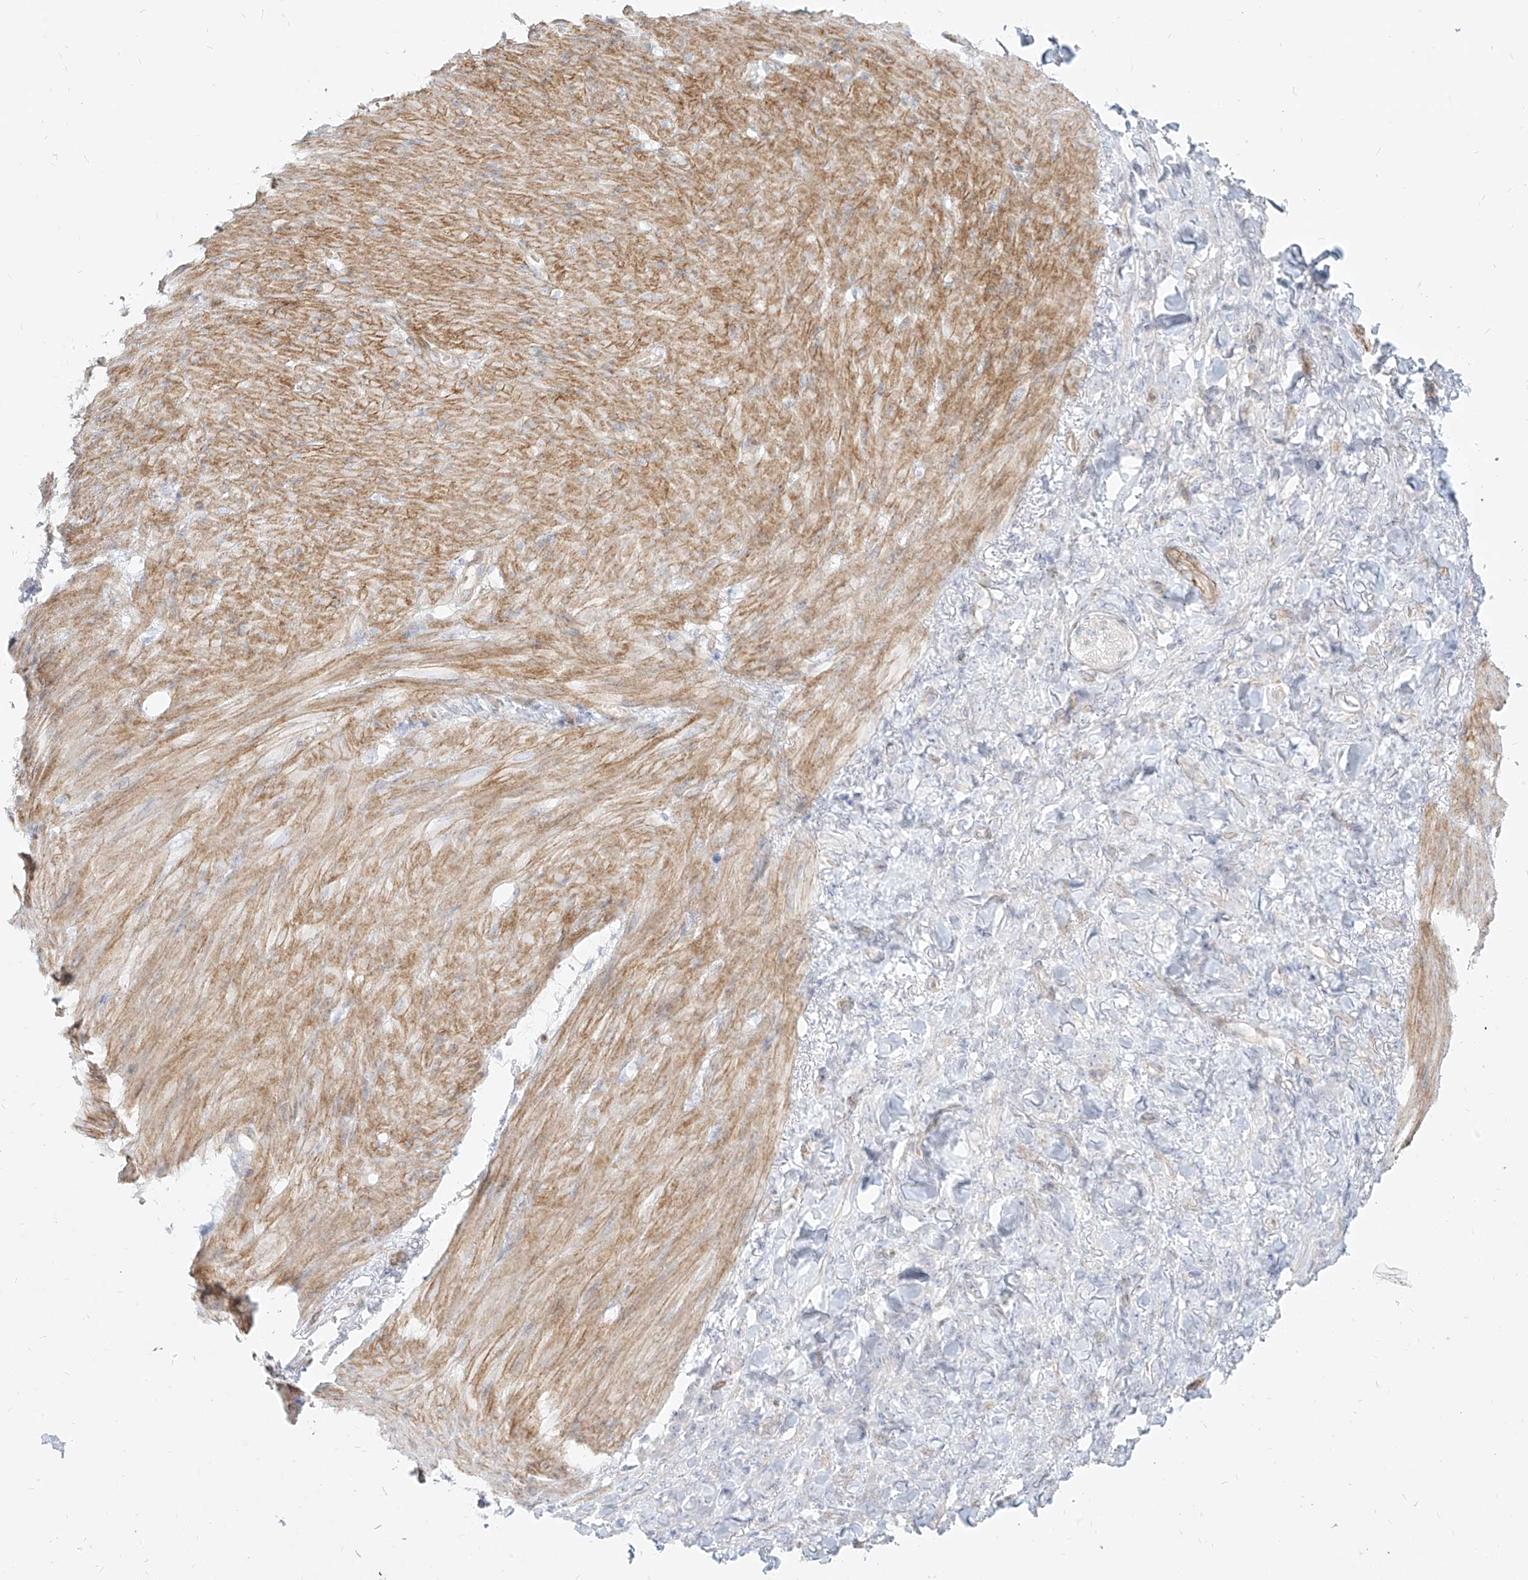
{"staining": {"intensity": "negative", "quantity": "none", "location": "none"}, "tissue": "stomach cancer", "cell_type": "Tumor cells", "image_type": "cancer", "snomed": [{"axis": "morphology", "description": "Normal tissue, NOS"}, {"axis": "morphology", "description": "Adenocarcinoma, NOS"}, {"axis": "topography", "description": "Stomach"}], "caption": "Photomicrograph shows no significant protein positivity in tumor cells of stomach cancer (adenocarcinoma).", "gene": "ITPKB", "patient": {"sex": "male", "age": 82}}